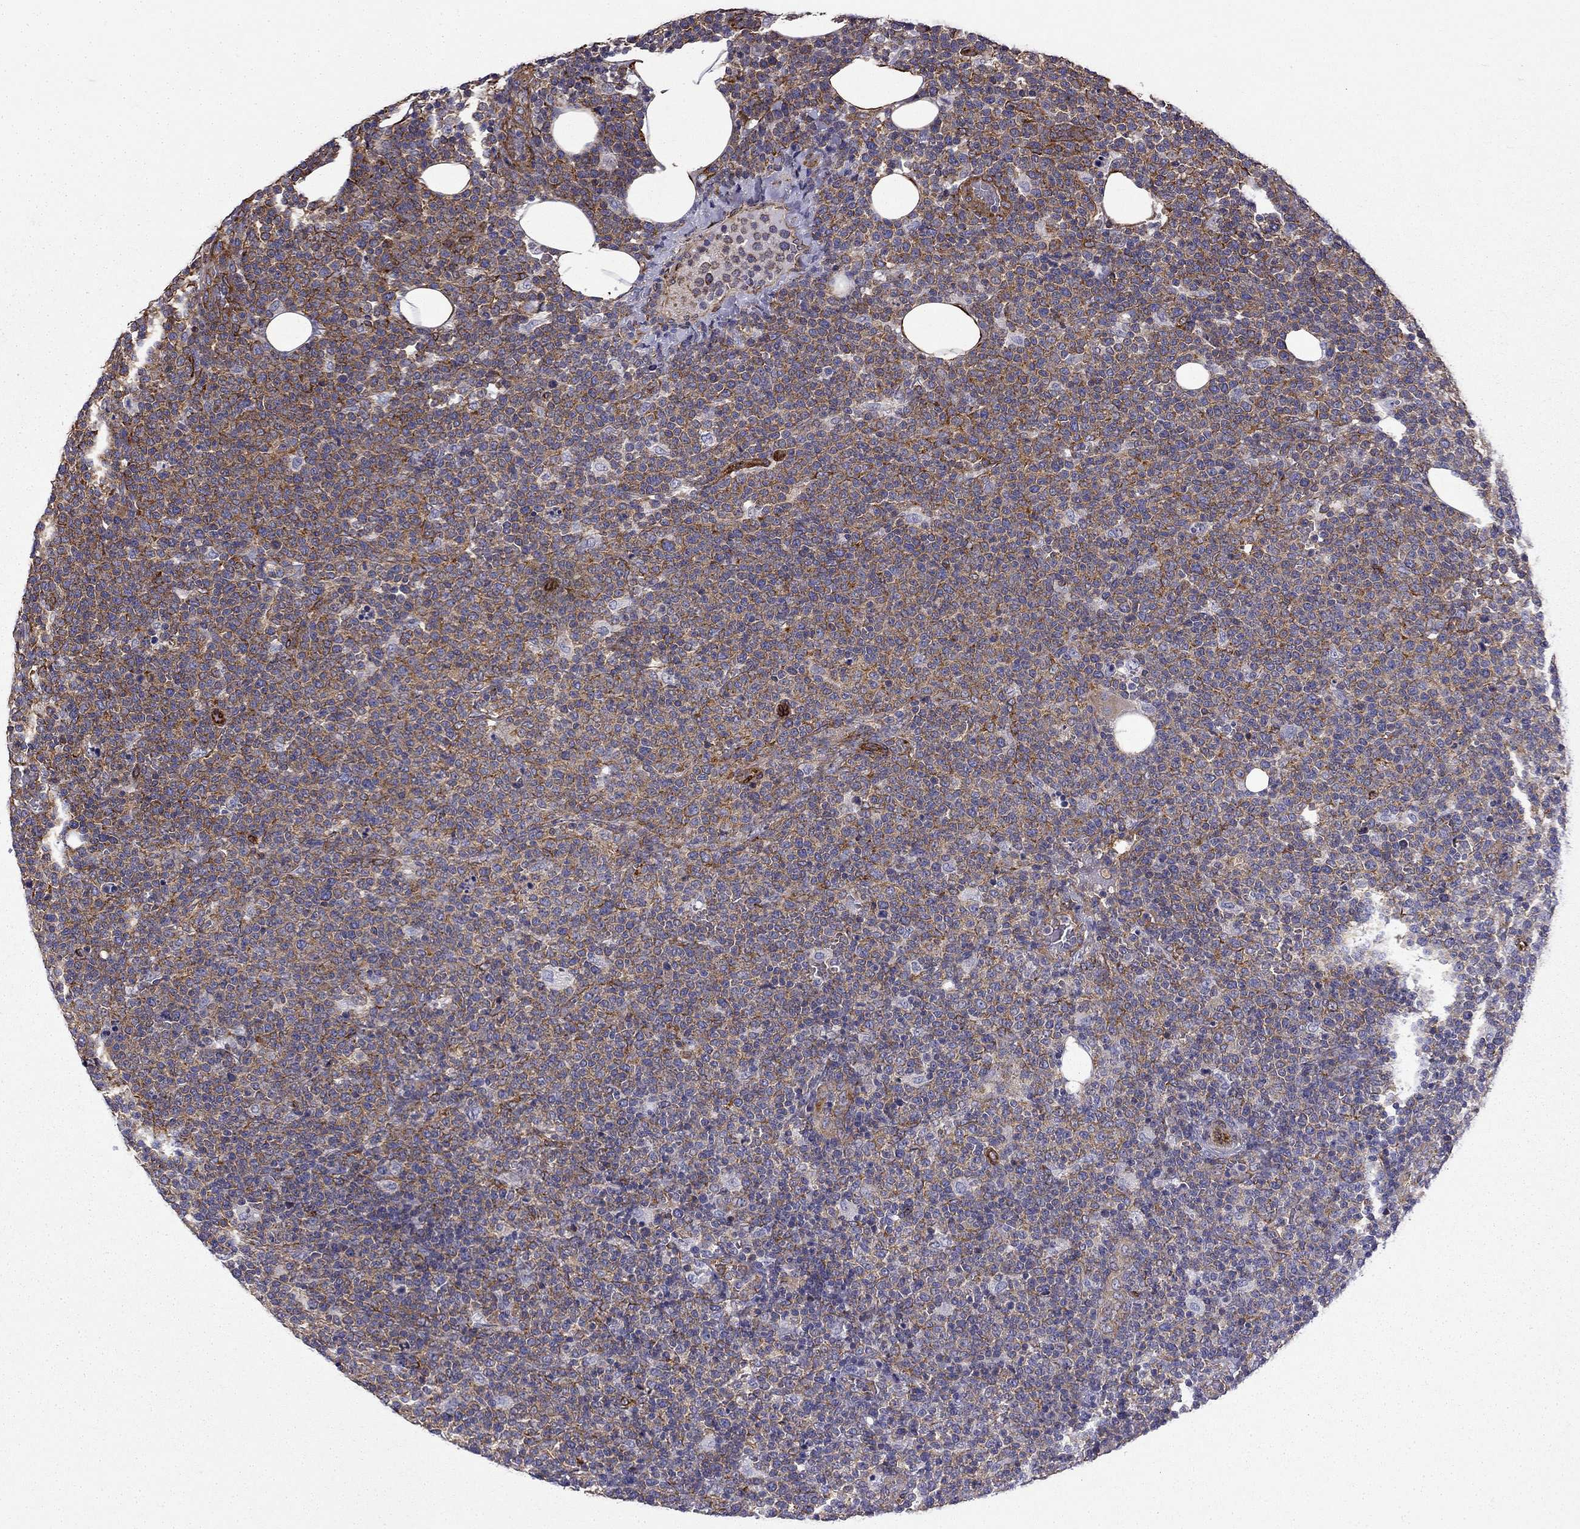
{"staining": {"intensity": "moderate", "quantity": ">75%", "location": "cytoplasmic/membranous"}, "tissue": "lymphoma", "cell_type": "Tumor cells", "image_type": "cancer", "snomed": [{"axis": "morphology", "description": "Malignant lymphoma, non-Hodgkin's type, High grade"}, {"axis": "topography", "description": "Lymph node"}], "caption": "This micrograph reveals IHC staining of human high-grade malignant lymphoma, non-Hodgkin's type, with medium moderate cytoplasmic/membranous positivity in about >75% of tumor cells.", "gene": "MAP4", "patient": {"sex": "male", "age": 61}}